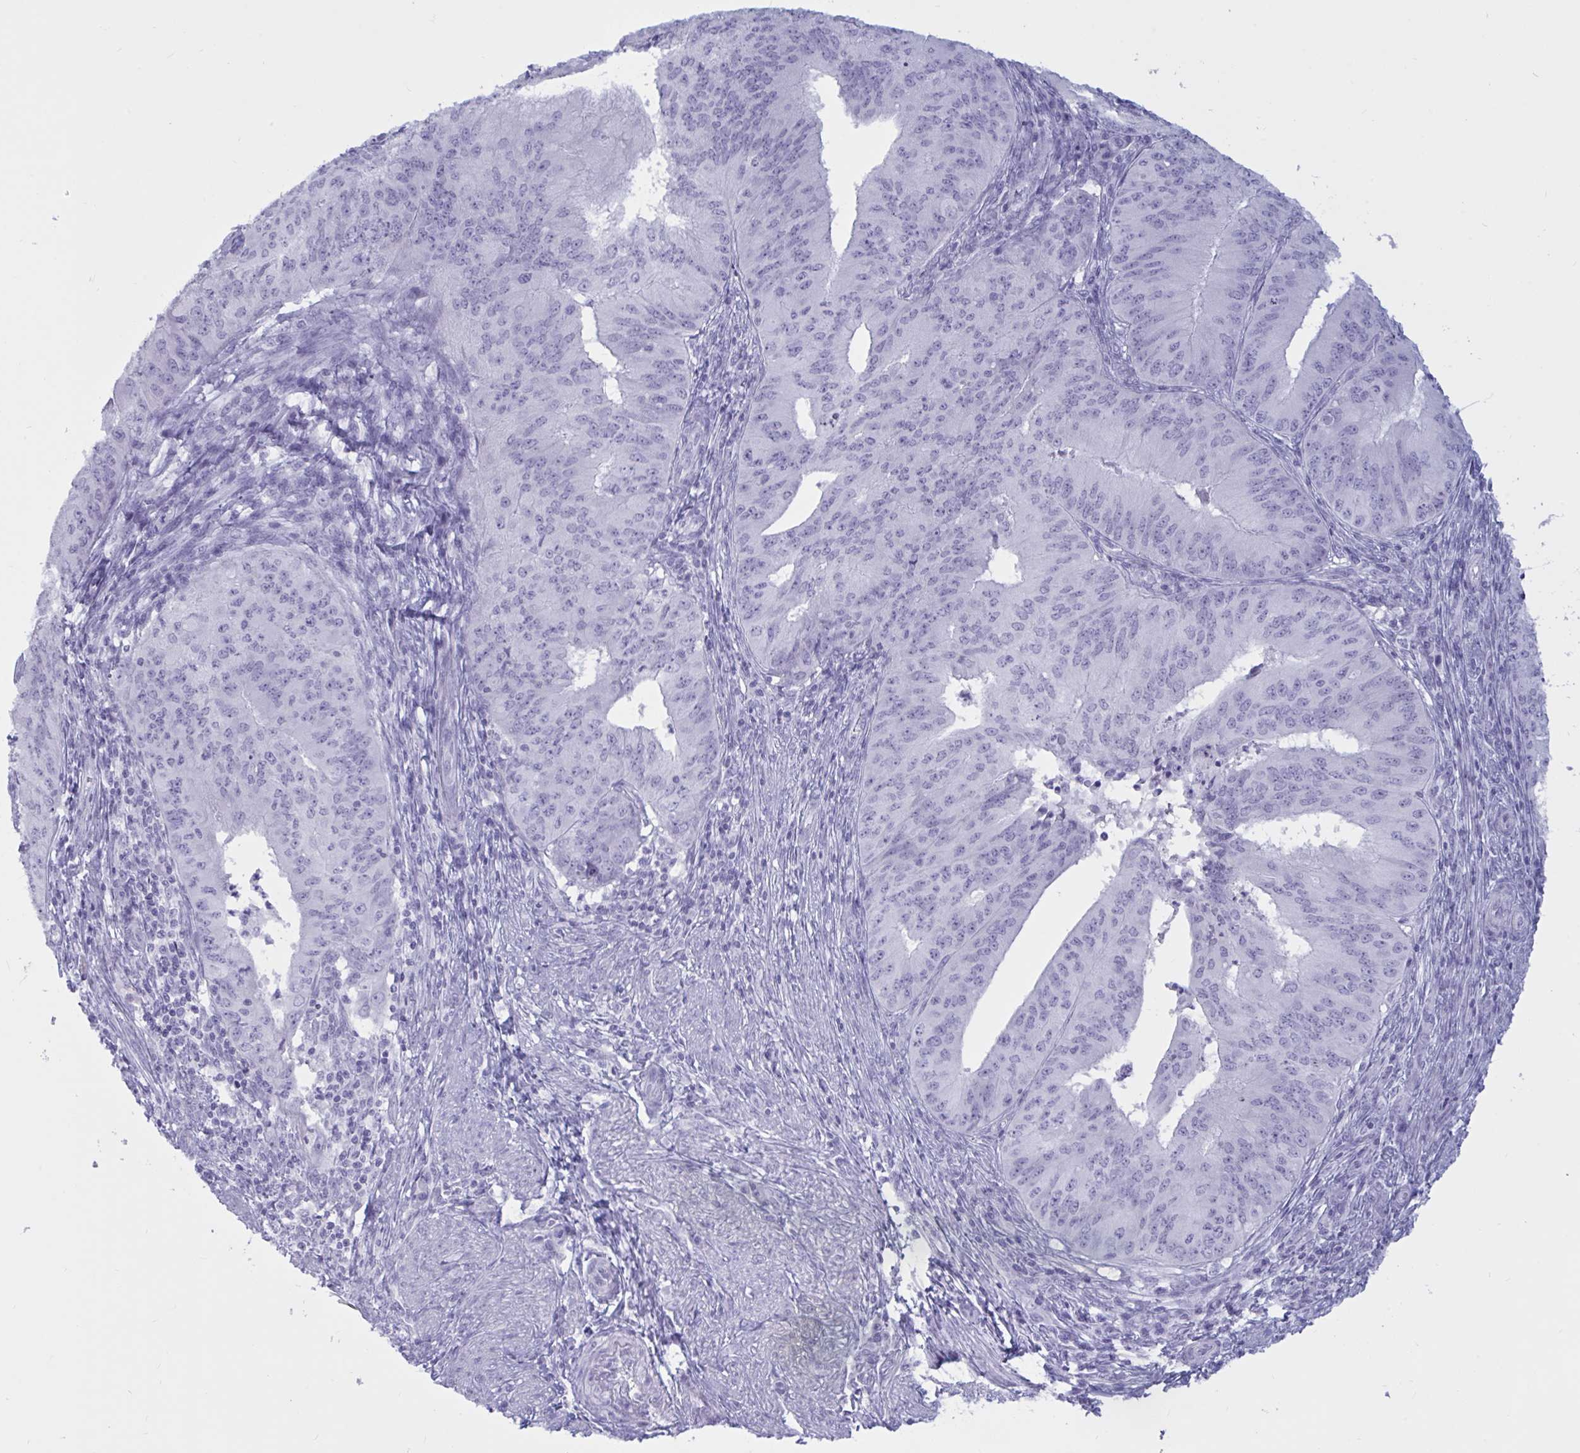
{"staining": {"intensity": "negative", "quantity": "none", "location": "none"}, "tissue": "endometrial cancer", "cell_type": "Tumor cells", "image_type": "cancer", "snomed": [{"axis": "morphology", "description": "Adenocarcinoma, NOS"}, {"axis": "topography", "description": "Endometrium"}], "caption": "This is an immunohistochemistry micrograph of adenocarcinoma (endometrial). There is no staining in tumor cells.", "gene": "BBS10", "patient": {"sex": "female", "age": 50}}